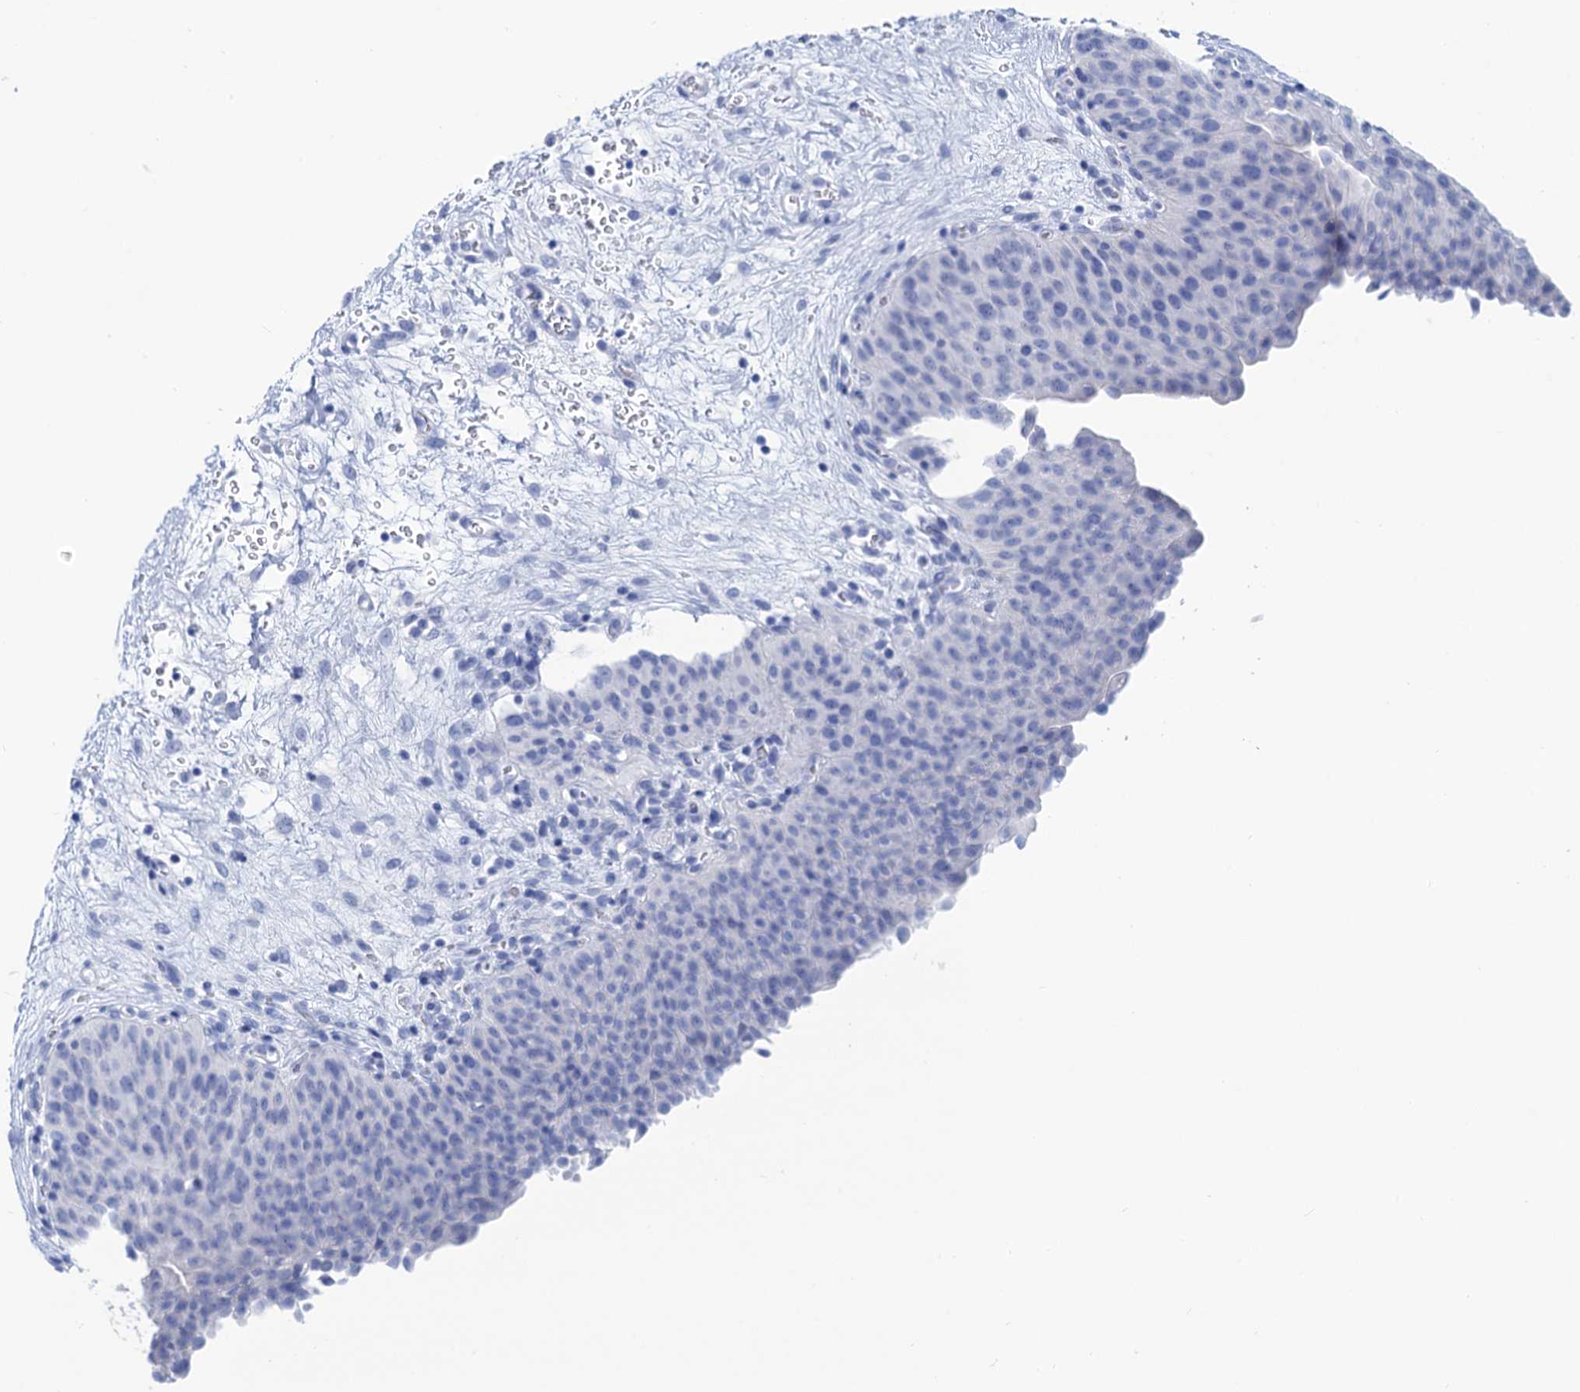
{"staining": {"intensity": "negative", "quantity": "none", "location": "none"}, "tissue": "urinary bladder", "cell_type": "Urothelial cells", "image_type": "normal", "snomed": [{"axis": "morphology", "description": "Normal tissue, NOS"}, {"axis": "morphology", "description": "Dysplasia, NOS"}, {"axis": "topography", "description": "Urinary bladder"}], "caption": "Immunohistochemistry (IHC) micrograph of normal urinary bladder stained for a protein (brown), which reveals no positivity in urothelial cells.", "gene": "CABYR", "patient": {"sex": "male", "age": 35}}